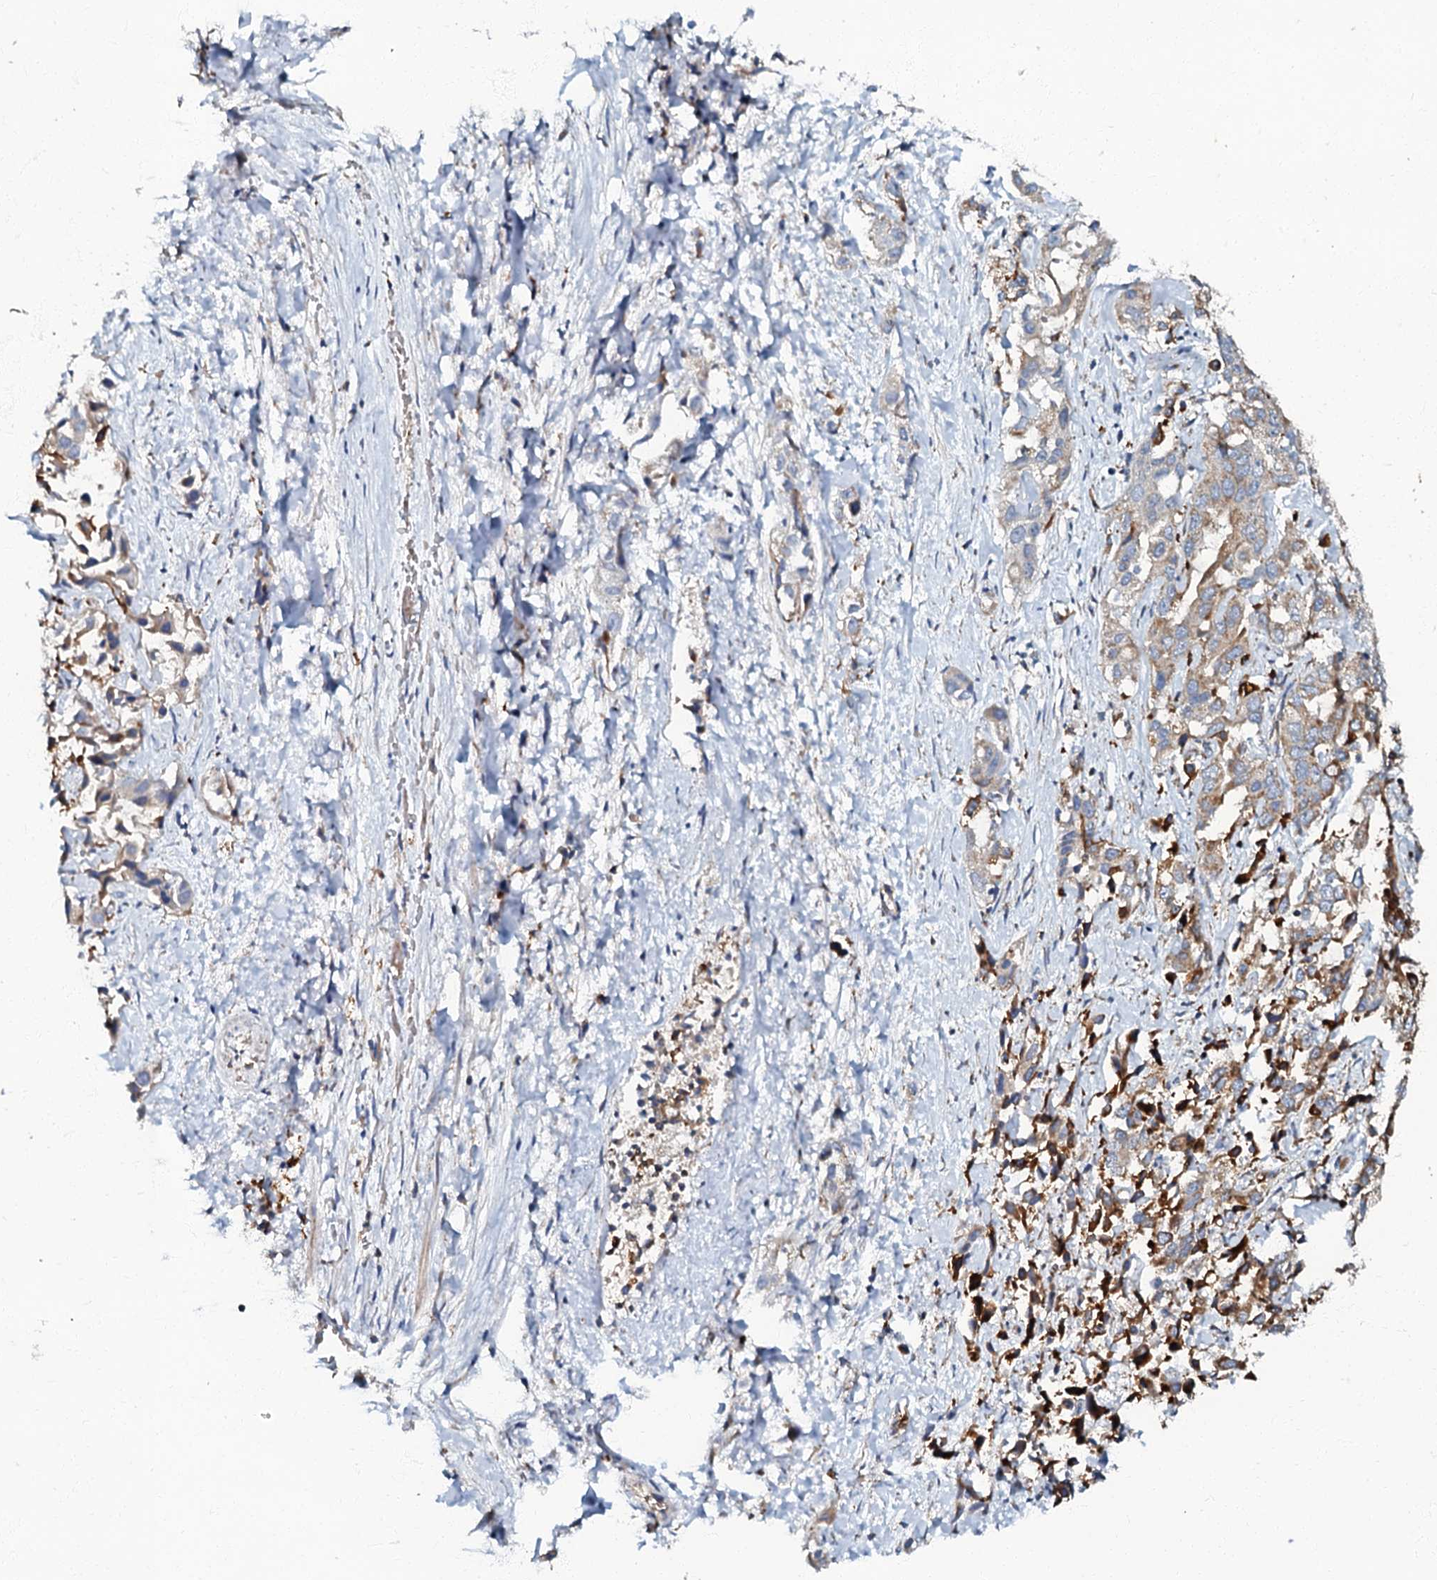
{"staining": {"intensity": "weak", "quantity": "25%-75%", "location": "cytoplasmic/membranous"}, "tissue": "liver cancer", "cell_type": "Tumor cells", "image_type": "cancer", "snomed": [{"axis": "morphology", "description": "Cholangiocarcinoma"}, {"axis": "topography", "description": "Liver"}], "caption": "Liver cholangiocarcinoma was stained to show a protein in brown. There is low levels of weak cytoplasmic/membranous staining in about 25%-75% of tumor cells. The staining was performed using DAB (3,3'-diaminobenzidine), with brown indicating positive protein expression. Nuclei are stained blue with hematoxylin.", "gene": "NDUFA12", "patient": {"sex": "female", "age": 52}}